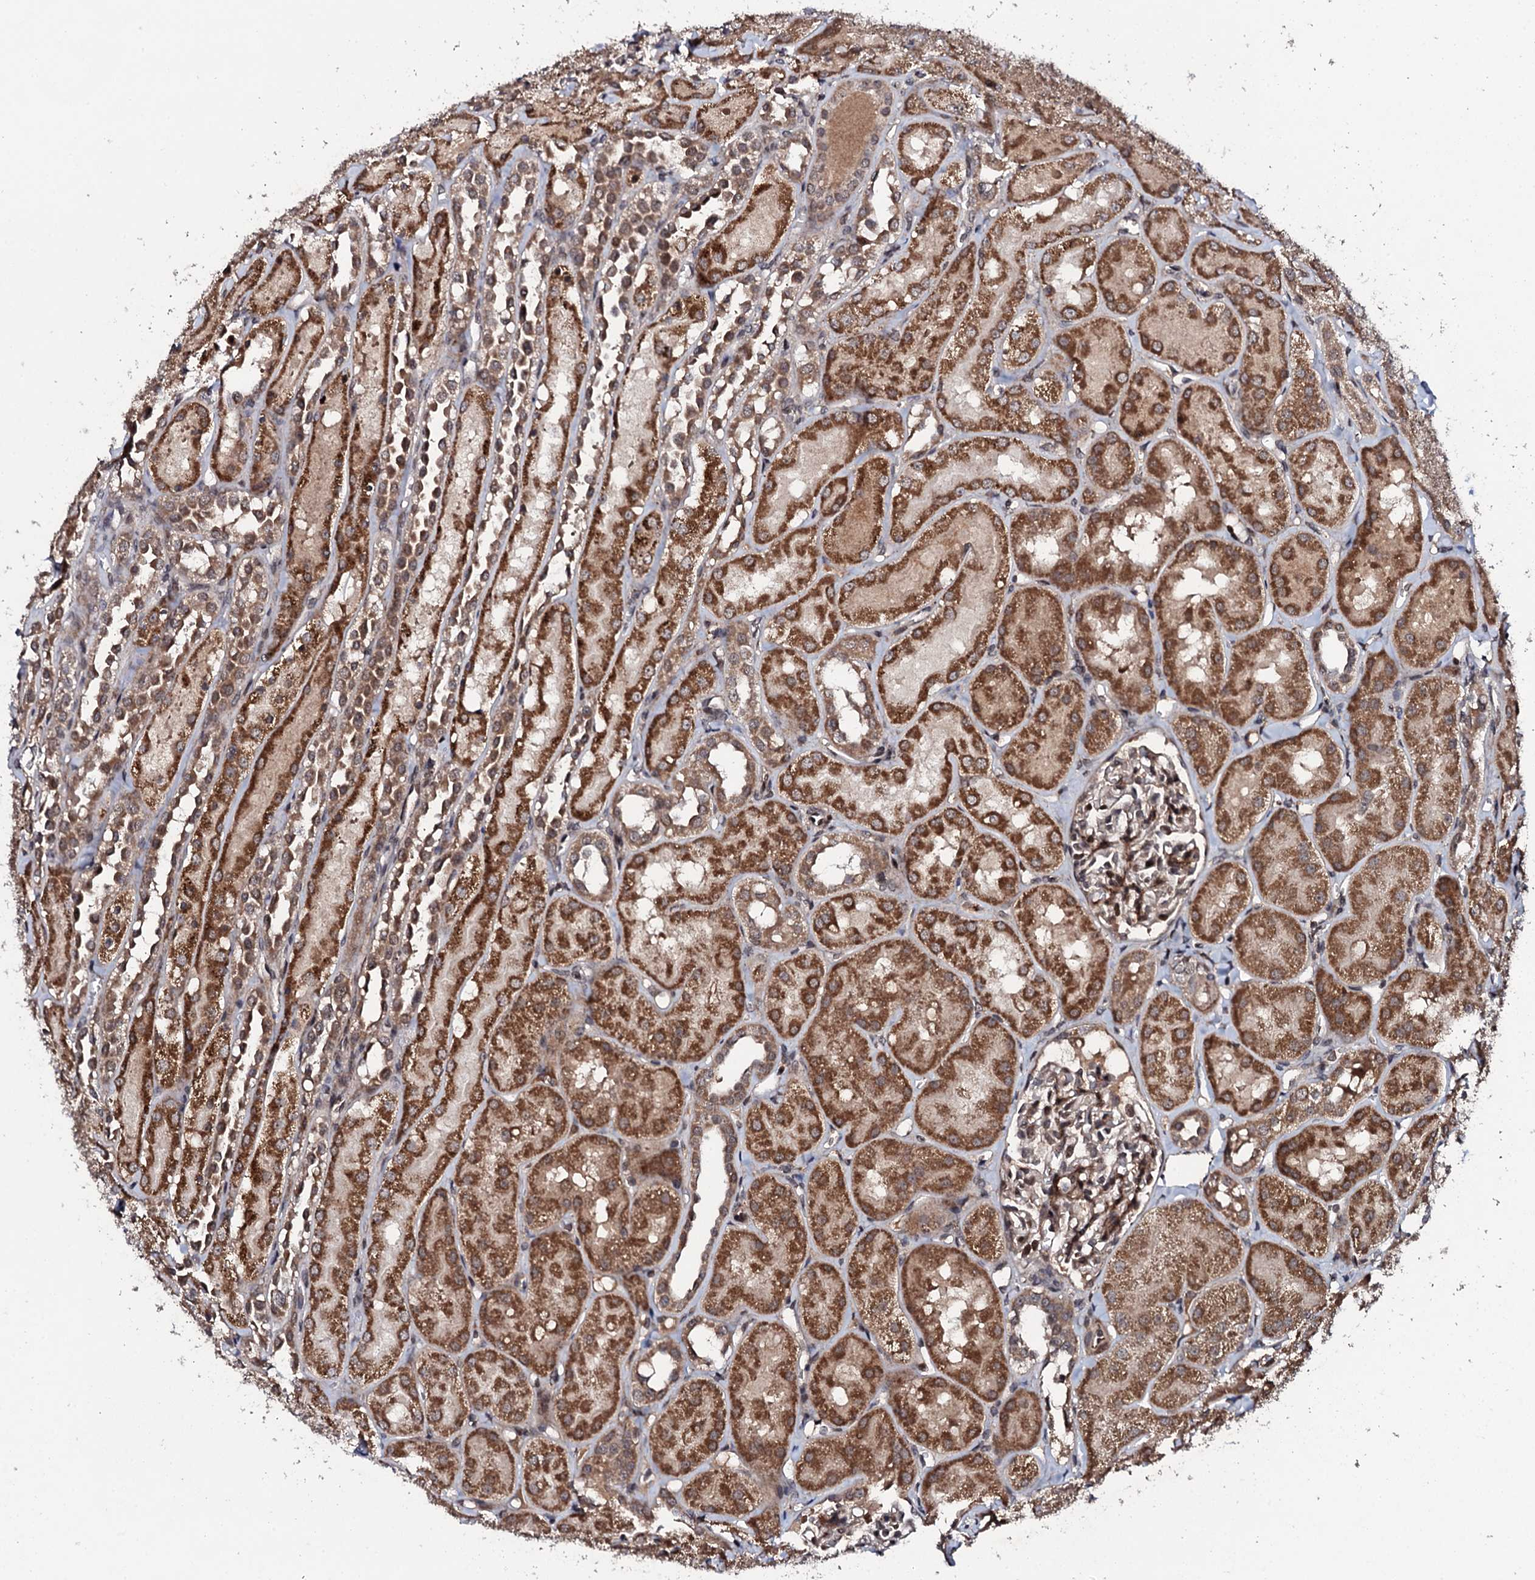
{"staining": {"intensity": "moderate", "quantity": "25%-75%", "location": "nuclear"}, "tissue": "kidney", "cell_type": "Cells in glomeruli", "image_type": "normal", "snomed": [{"axis": "morphology", "description": "Normal tissue, NOS"}, {"axis": "topography", "description": "Kidney"}, {"axis": "topography", "description": "Urinary bladder"}], "caption": "Protein analysis of normal kidney shows moderate nuclear staining in approximately 25%-75% of cells in glomeruli. (Brightfield microscopy of DAB IHC at high magnification).", "gene": "FAM111A", "patient": {"sex": "male", "age": 16}}